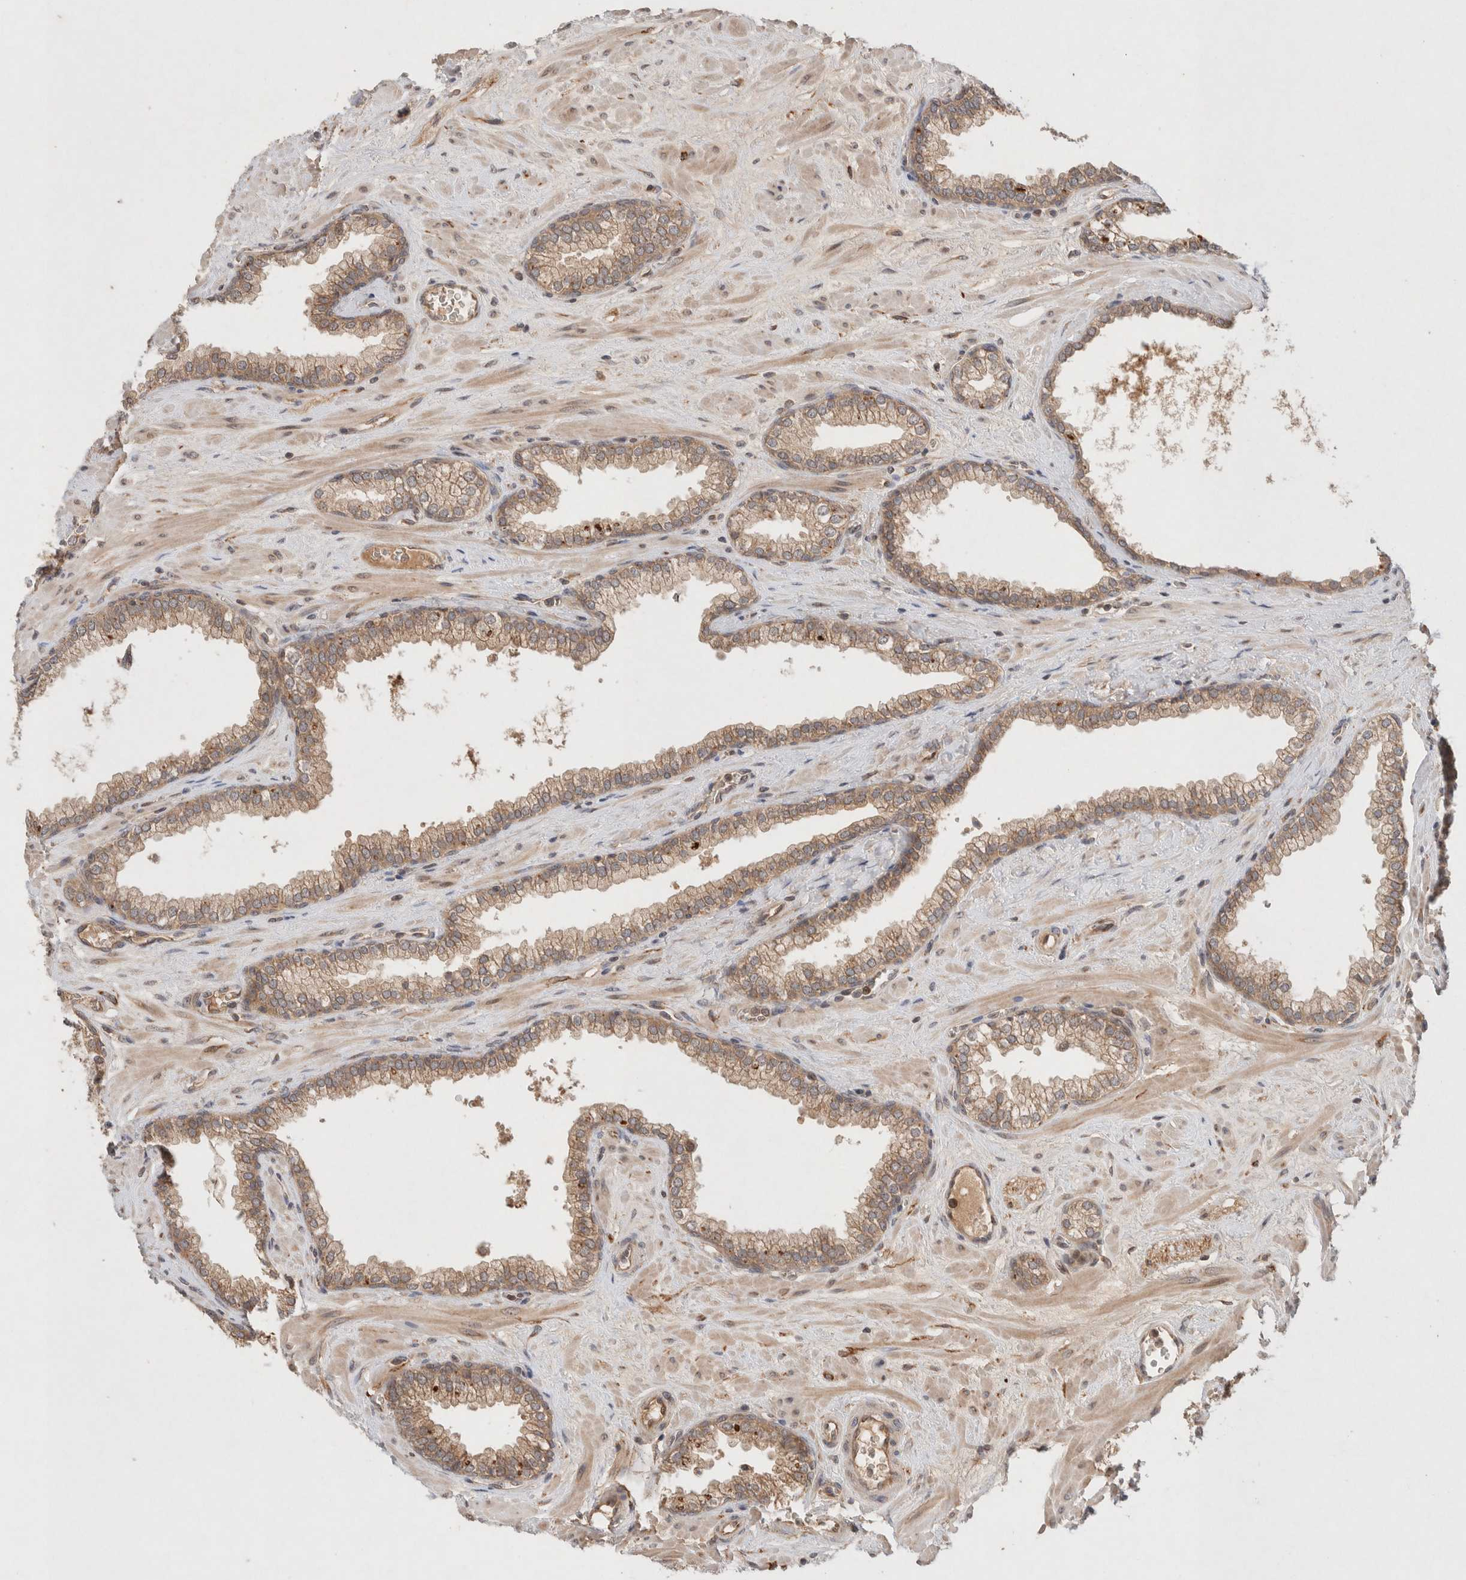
{"staining": {"intensity": "moderate", "quantity": ">75%", "location": "cytoplasmic/membranous"}, "tissue": "prostate", "cell_type": "Glandular cells", "image_type": "normal", "snomed": [{"axis": "morphology", "description": "Normal tissue, NOS"}, {"axis": "morphology", "description": "Urothelial carcinoma, Low grade"}, {"axis": "topography", "description": "Urinary bladder"}, {"axis": "topography", "description": "Prostate"}], "caption": "Glandular cells display medium levels of moderate cytoplasmic/membranous staining in approximately >75% of cells in unremarkable human prostate. (IHC, brightfield microscopy, high magnification).", "gene": "KLHL20", "patient": {"sex": "male", "age": 60}}